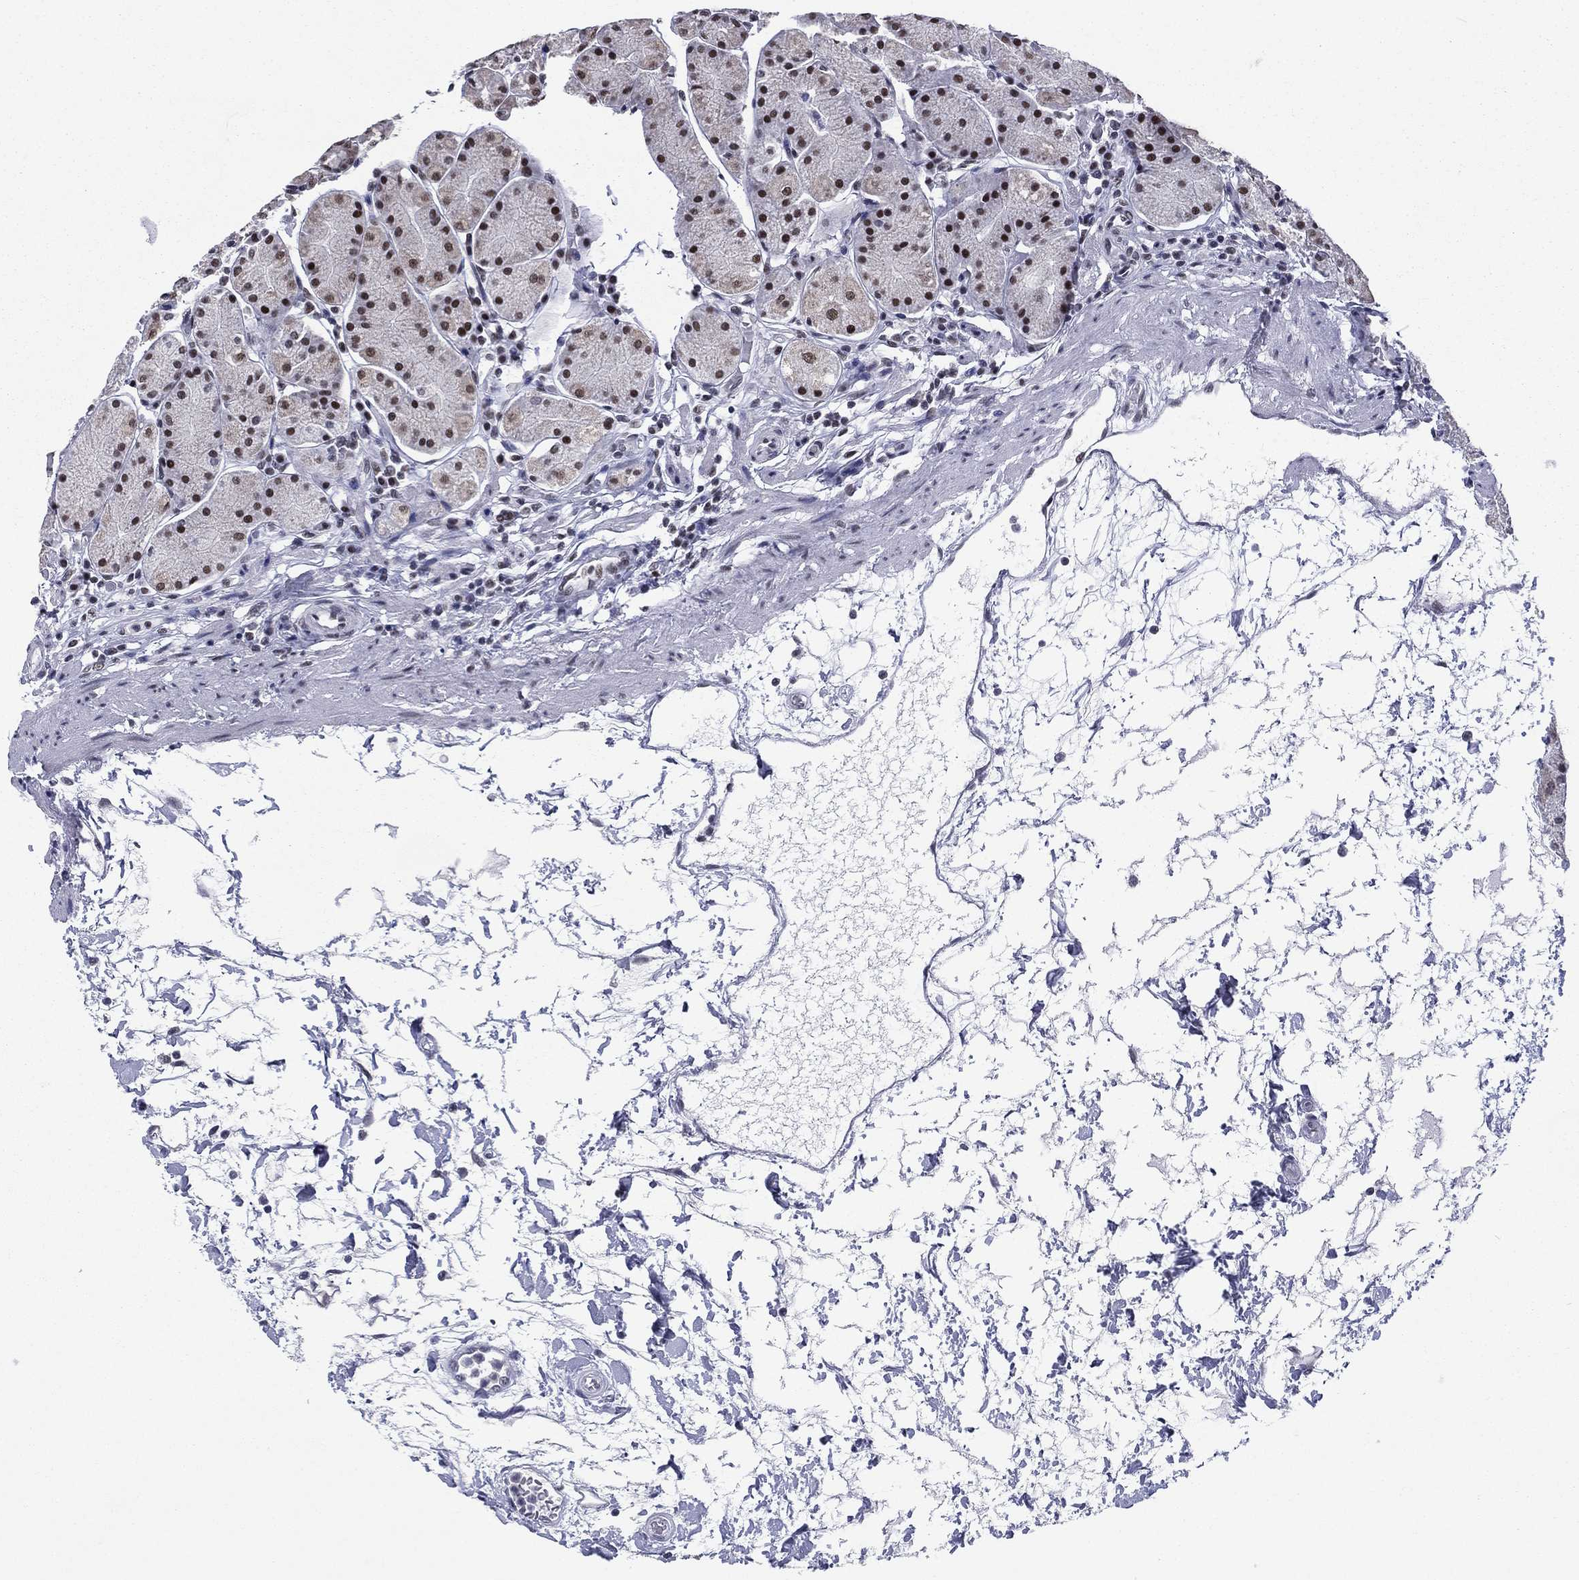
{"staining": {"intensity": "moderate", "quantity": ">75%", "location": "nuclear"}, "tissue": "stomach", "cell_type": "Glandular cells", "image_type": "normal", "snomed": [{"axis": "morphology", "description": "Normal tissue, NOS"}, {"axis": "topography", "description": "Stomach"}], "caption": "Human stomach stained with a brown dye exhibits moderate nuclear positive expression in approximately >75% of glandular cells.", "gene": "ETV5", "patient": {"sex": "male", "age": 54}}